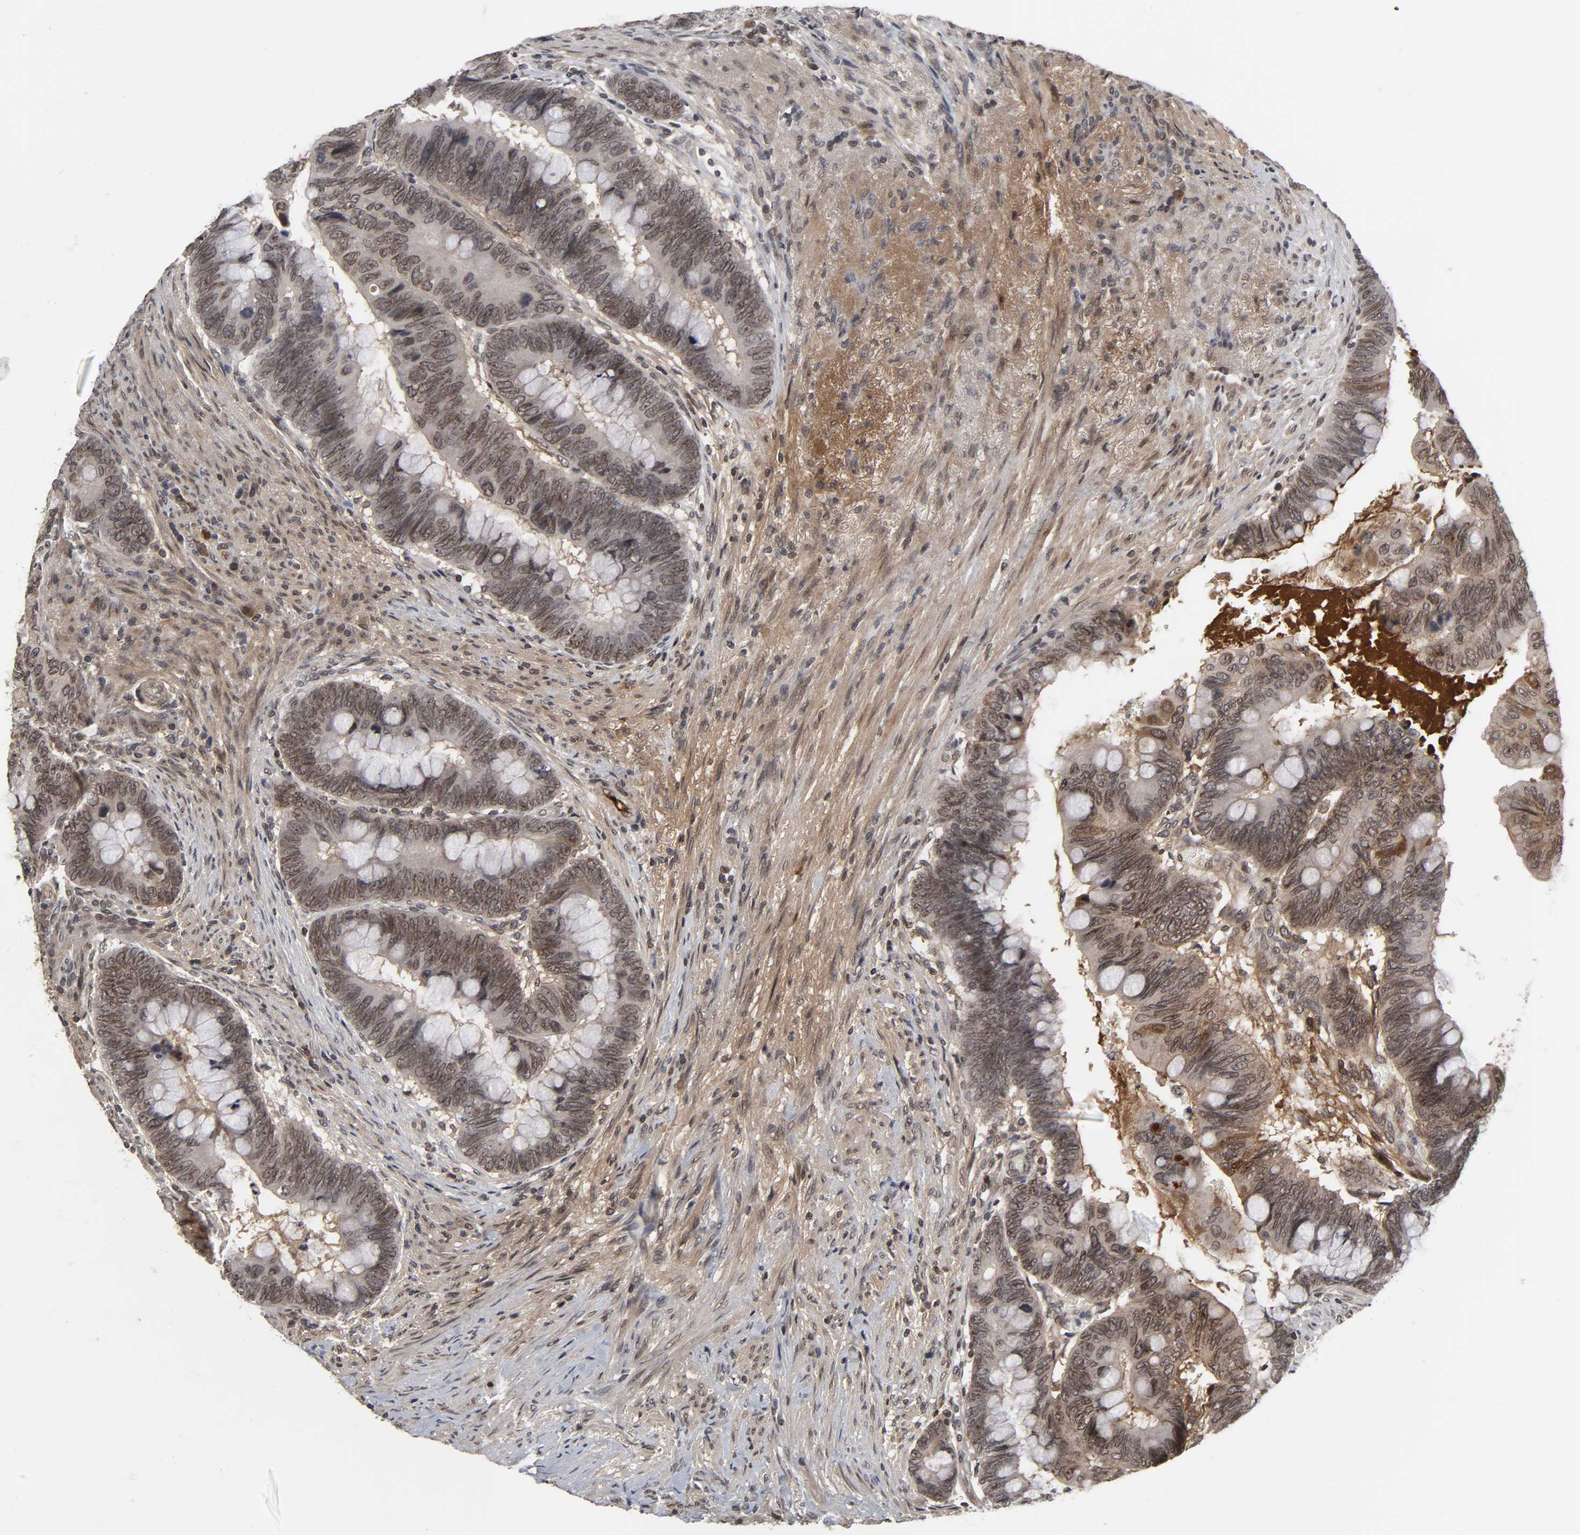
{"staining": {"intensity": "moderate", "quantity": ">75%", "location": "cytoplasmic/membranous,nuclear"}, "tissue": "colorectal cancer", "cell_type": "Tumor cells", "image_type": "cancer", "snomed": [{"axis": "morphology", "description": "Normal tissue, NOS"}, {"axis": "morphology", "description": "Adenocarcinoma, NOS"}, {"axis": "topography", "description": "Rectum"}], "caption": "A high-resolution image shows immunohistochemistry staining of colorectal cancer (adenocarcinoma), which shows moderate cytoplasmic/membranous and nuclear positivity in about >75% of tumor cells.", "gene": "CPN2", "patient": {"sex": "male", "age": 92}}